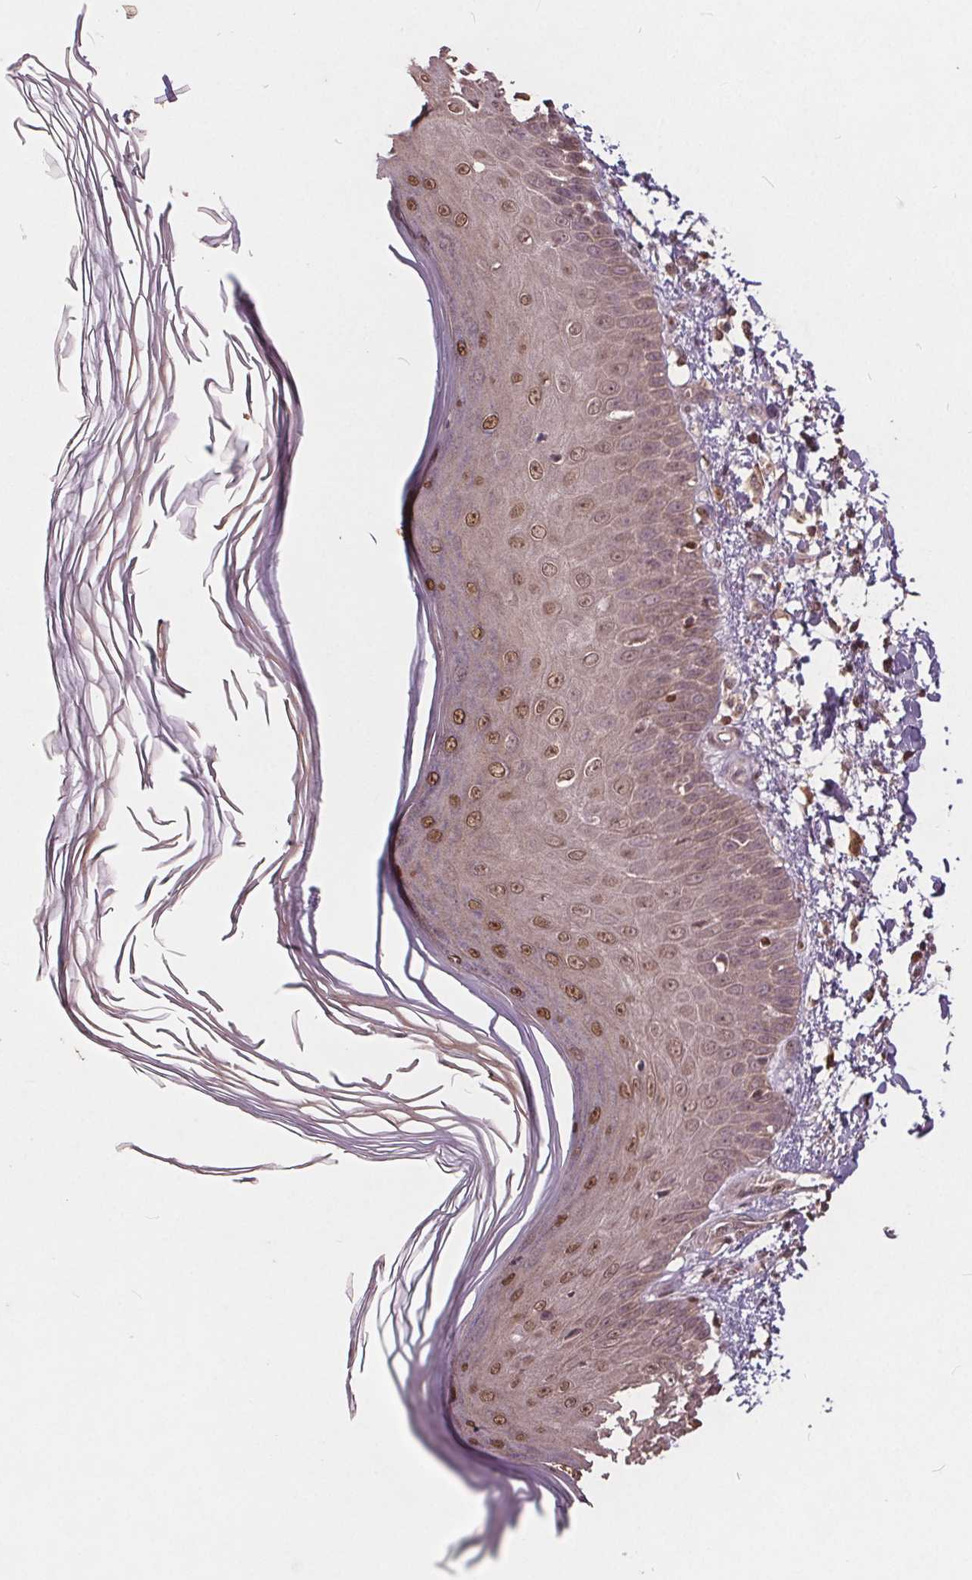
{"staining": {"intensity": "moderate", "quantity": "<25%", "location": "nuclear"}, "tissue": "skin", "cell_type": "Fibroblasts", "image_type": "normal", "snomed": [{"axis": "morphology", "description": "Normal tissue, NOS"}, {"axis": "topography", "description": "Skin"}], "caption": "IHC of normal human skin shows low levels of moderate nuclear expression in approximately <25% of fibroblasts.", "gene": "HIF1AN", "patient": {"sex": "female", "age": 62}}